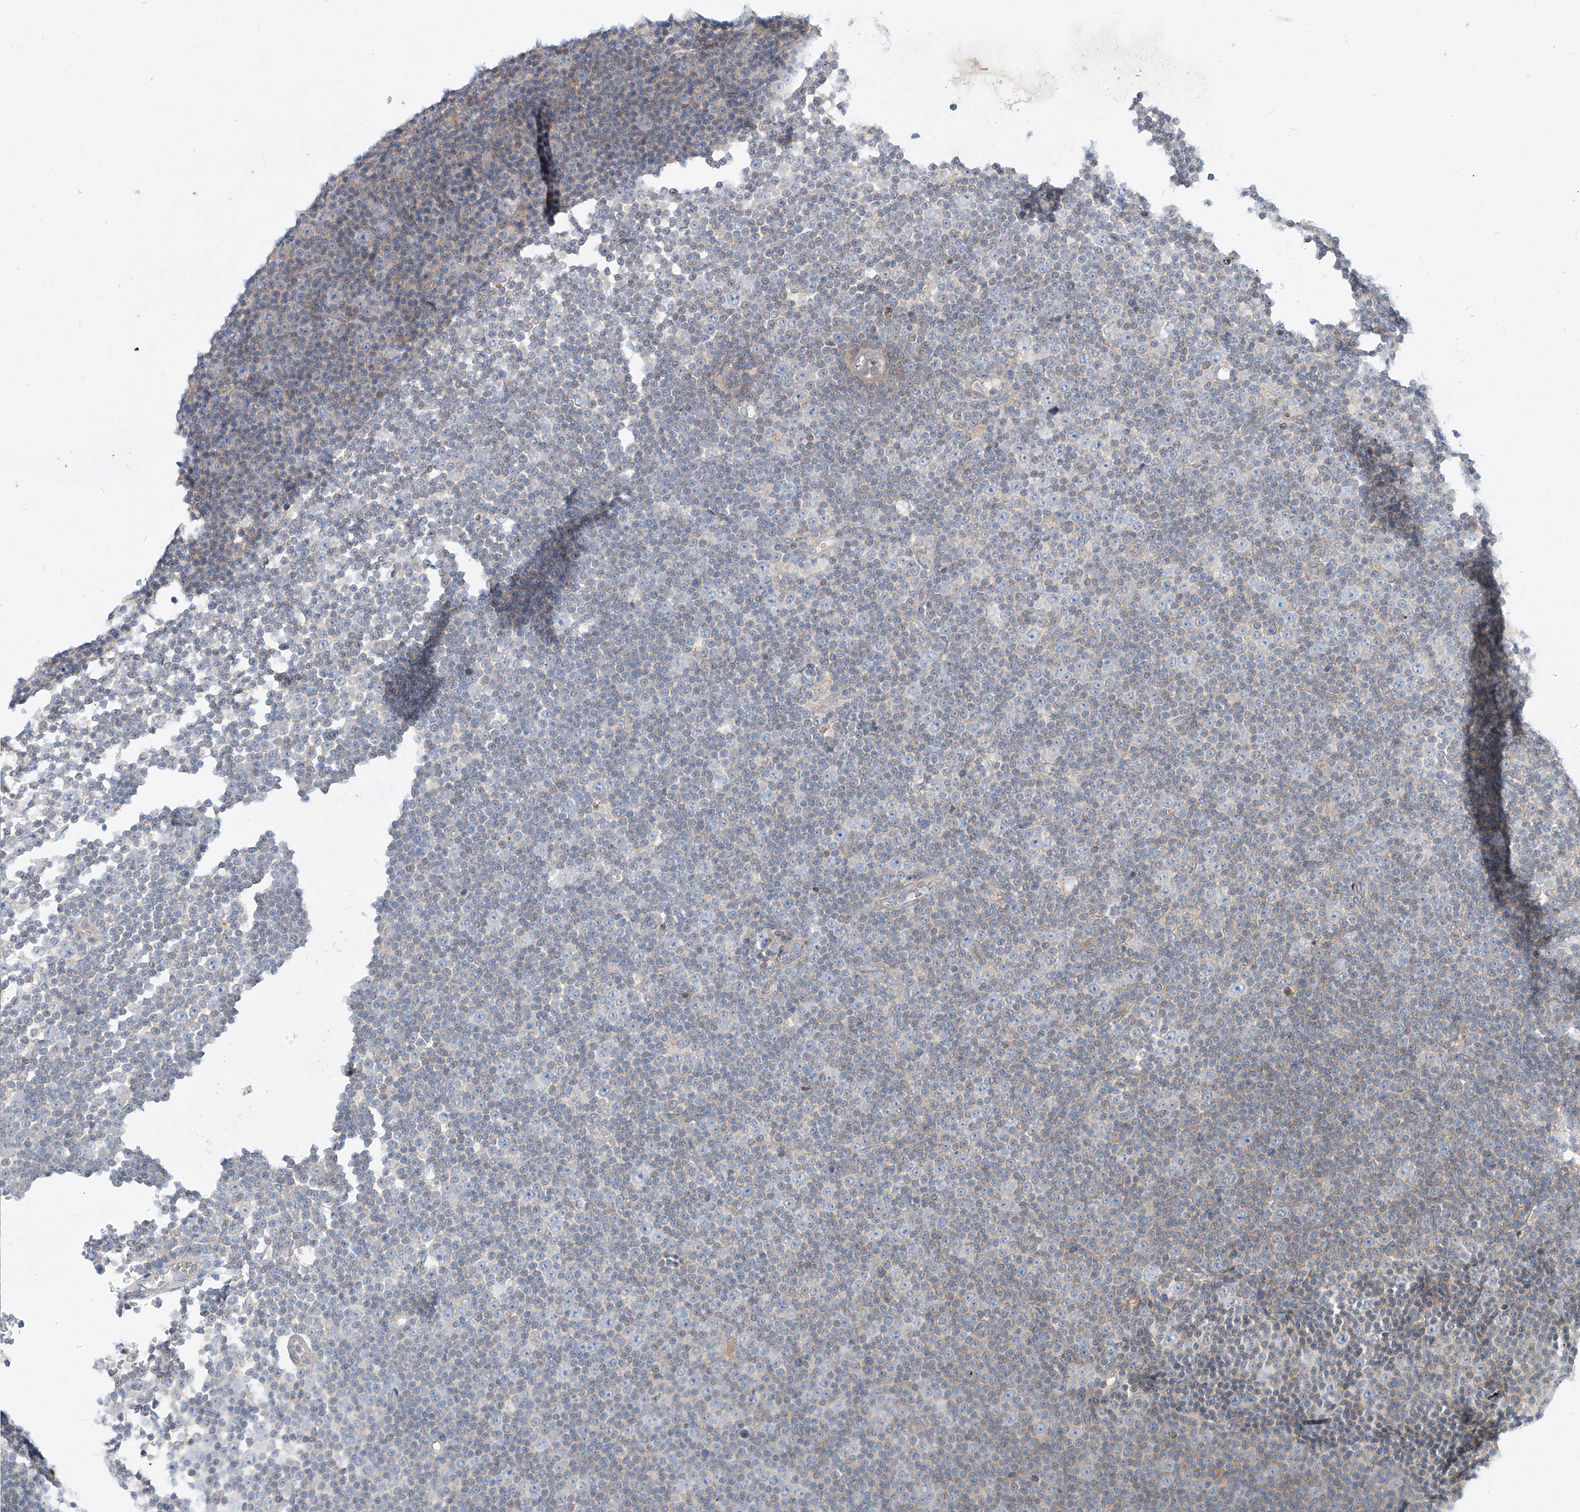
{"staining": {"intensity": "negative", "quantity": "none", "location": "none"}, "tissue": "lymphoma", "cell_type": "Tumor cells", "image_type": "cancer", "snomed": [{"axis": "morphology", "description": "Malignant lymphoma, non-Hodgkin's type, Low grade"}, {"axis": "topography", "description": "Lymph node"}], "caption": "This is a photomicrograph of immunohistochemistry staining of low-grade malignant lymphoma, non-Hodgkin's type, which shows no staining in tumor cells.", "gene": "DGKQ", "patient": {"sex": "female", "age": 67}}